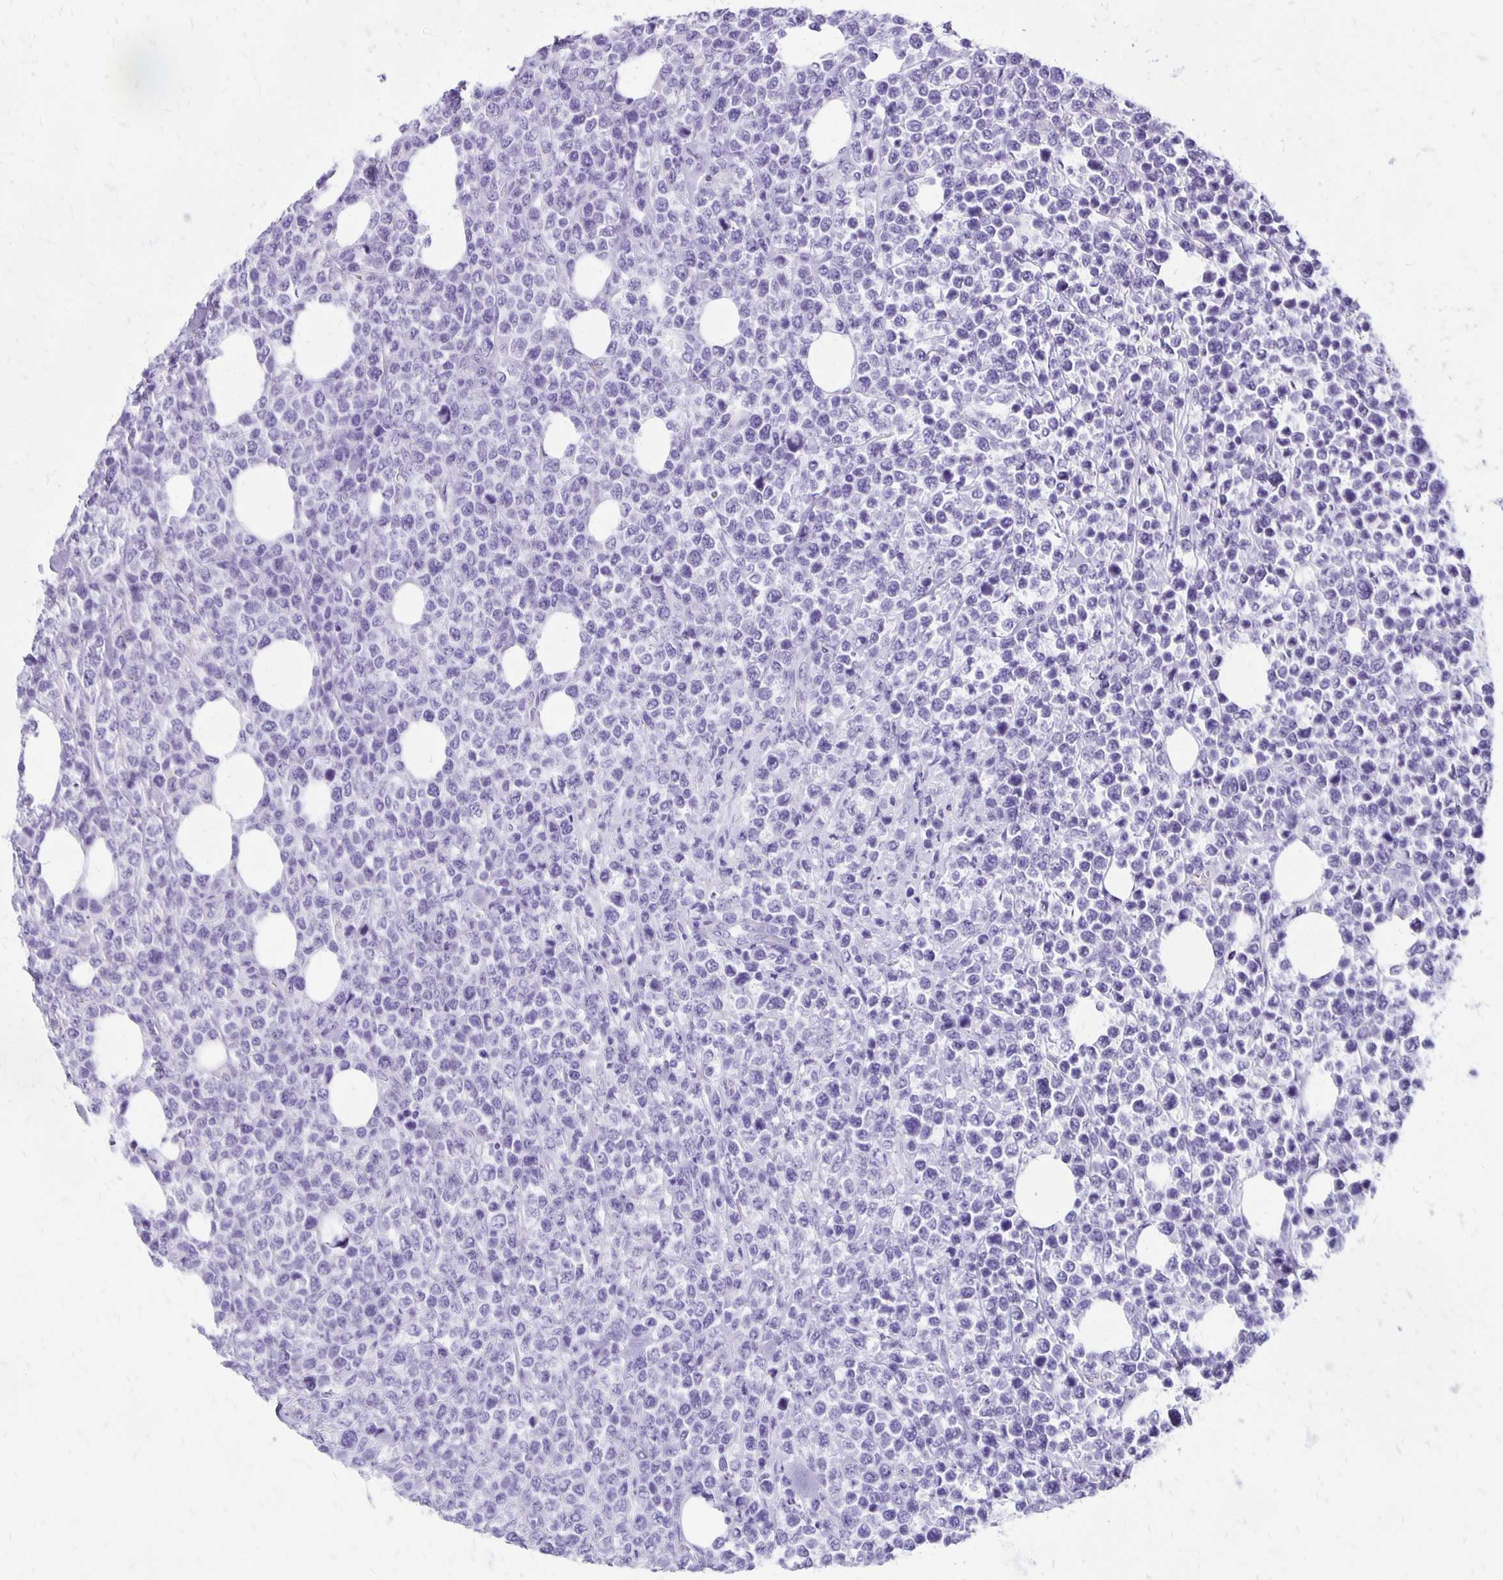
{"staining": {"intensity": "negative", "quantity": "none", "location": "none"}, "tissue": "lymphoma", "cell_type": "Tumor cells", "image_type": "cancer", "snomed": [{"axis": "morphology", "description": "Malignant lymphoma, non-Hodgkin's type, High grade"}, {"axis": "topography", "description": "Soft tissue"}], "caption": "This is a micrograph of immunohistochemistry (IHC) staining of lymphoma, which shows no positivity in tumor cells. The staining is performed using DAB brown chromogen with nuclei counter-stained in using hematoxylin.", "gene": "ANKRD45", "patient": {"sex": "female", "age": 56}}